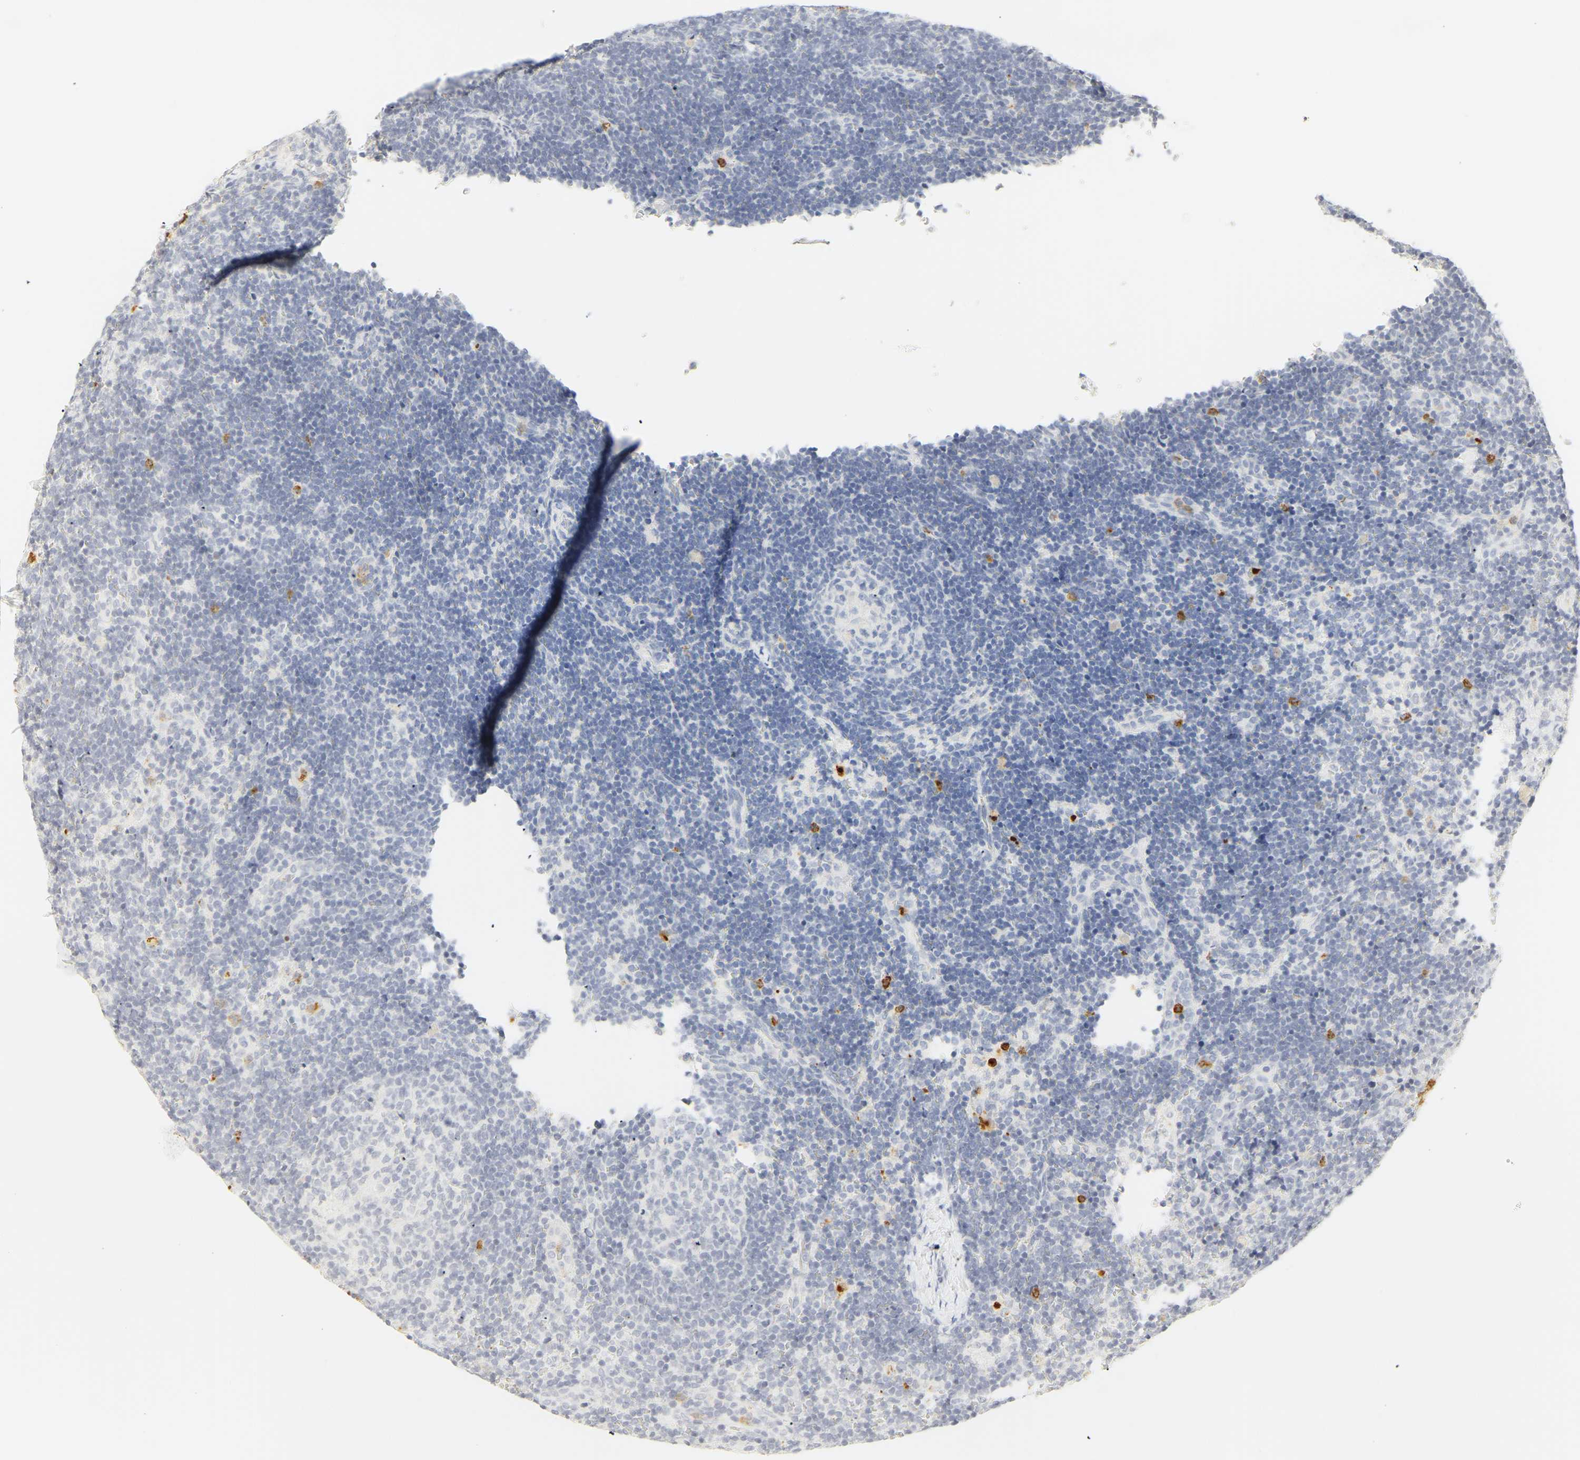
{"staining": {"intensity": "negative", "quantity": "none", "location": "none"}, "tissue": "lymph node", "cell_type": "Germinal center cells", "image_type": "normal", "snomed": [{"axis": "morphology", "description": "Normal tissue, NOS"}, {"axis": "topography", "description": "Lymph node"}], "caption": "Unremarkable lymph node was stained to show a protein in brown. There is no significant staining in germinal center cells. The staining was performed using DAB (3,3'-diaminobenzidine) to visualize the protein expression in brown, while the nuclei were stained in blue with hematoxylin (Magnification: 20x).", "gene": "MPO", "patient": {"sex": "female", "age": 14}}